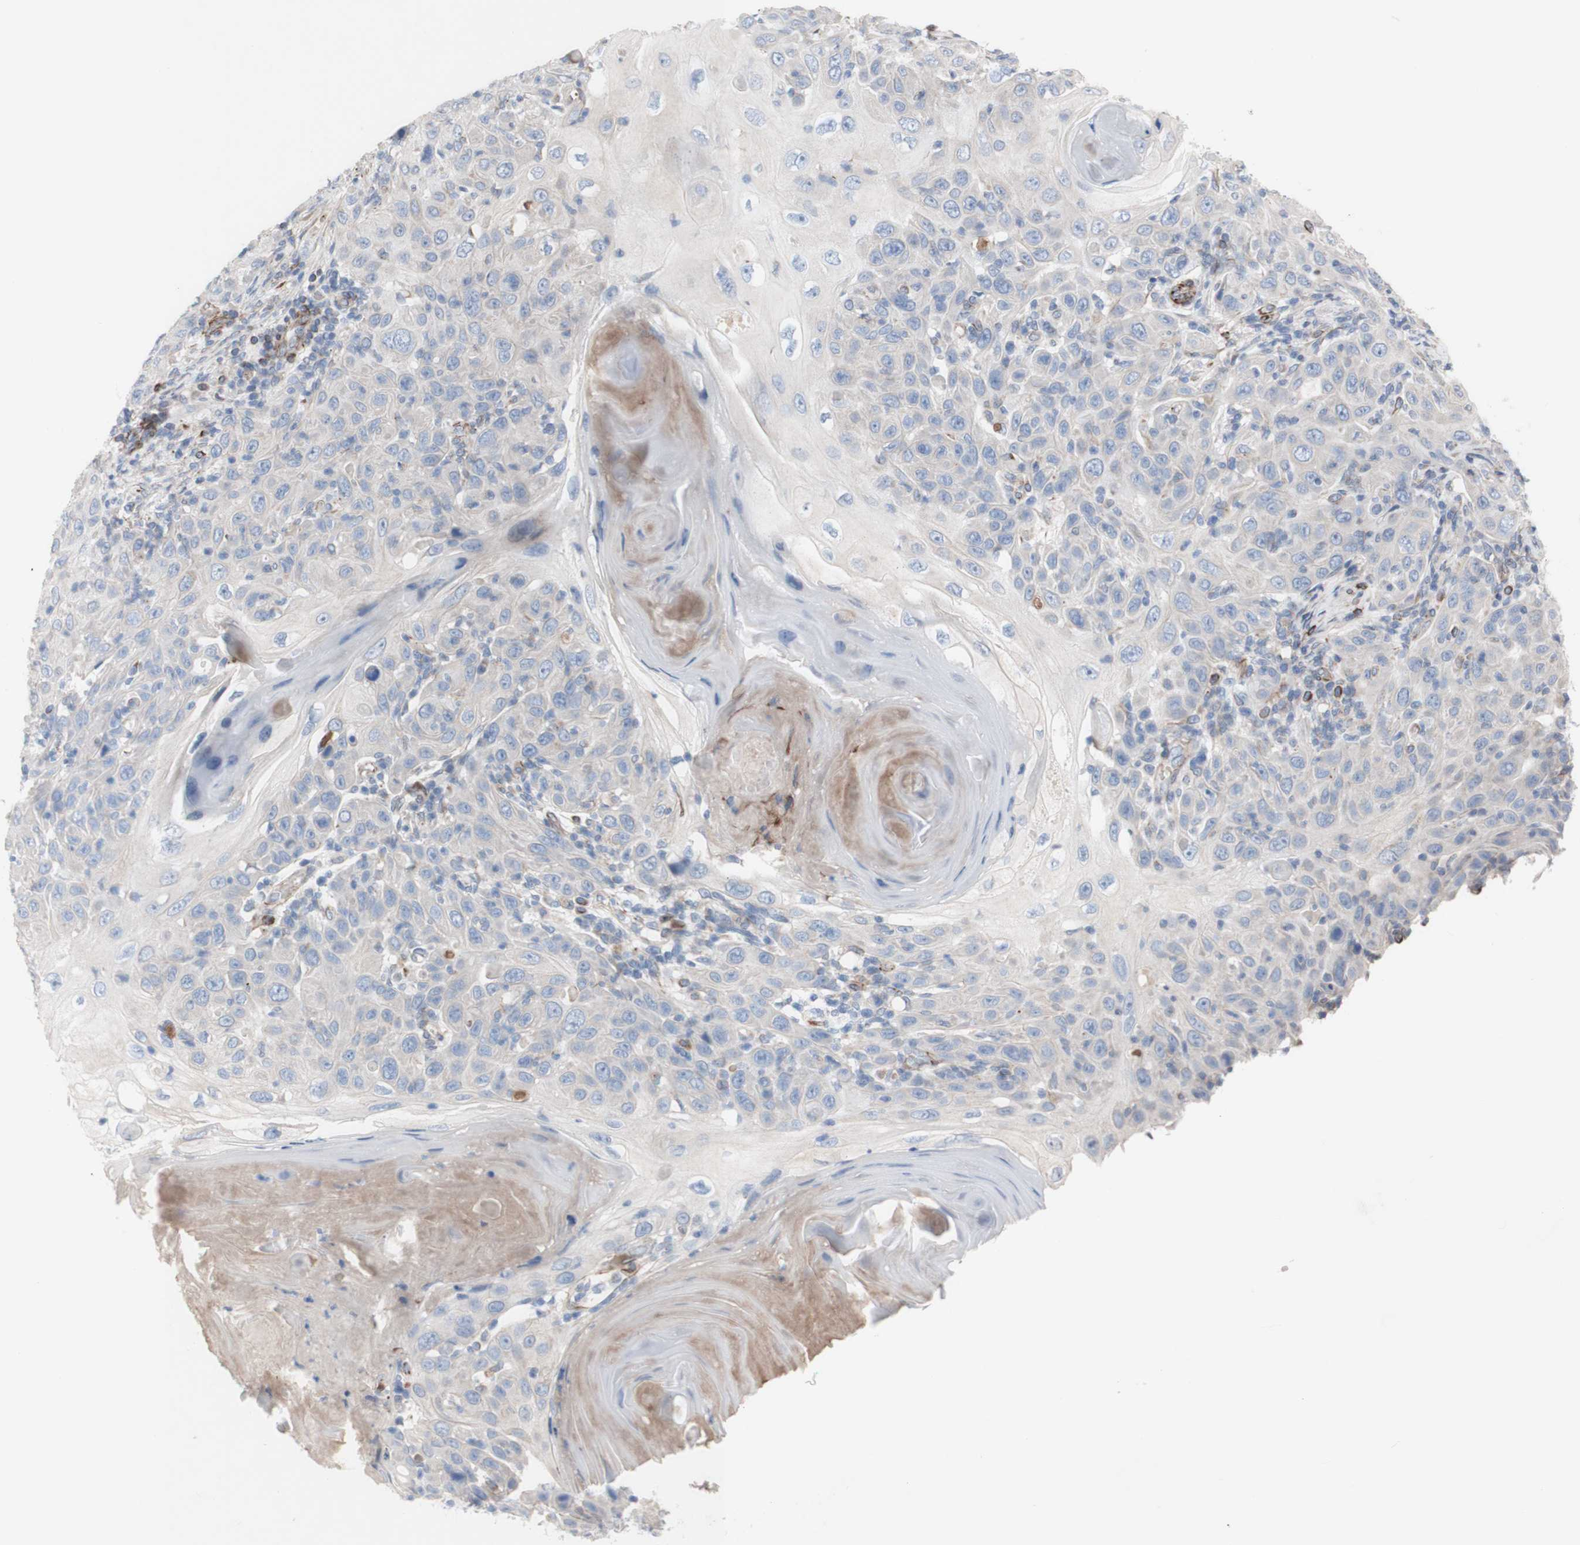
{"staining": {"intensity": "negative", "quantity": "none", "location": "none"}, "tissue": "skin cancer", "cell_type": "Tumor cells", "image_type": "cancer", "snomed": [{"axis": "morphology", "description": "Squamous cell carcinoma, NOS"}, {"axis": "topography", "description": "Skin"}], "caption": "High magnification brightfield microscopy of skin squamous cell carcinoma stained with DAB (brown) and counterstained with hematoxylin (blue): tumor cells show no significant expression.", "gene": "AGPAT5", "patient": {"sex": "female", "age": 88}}